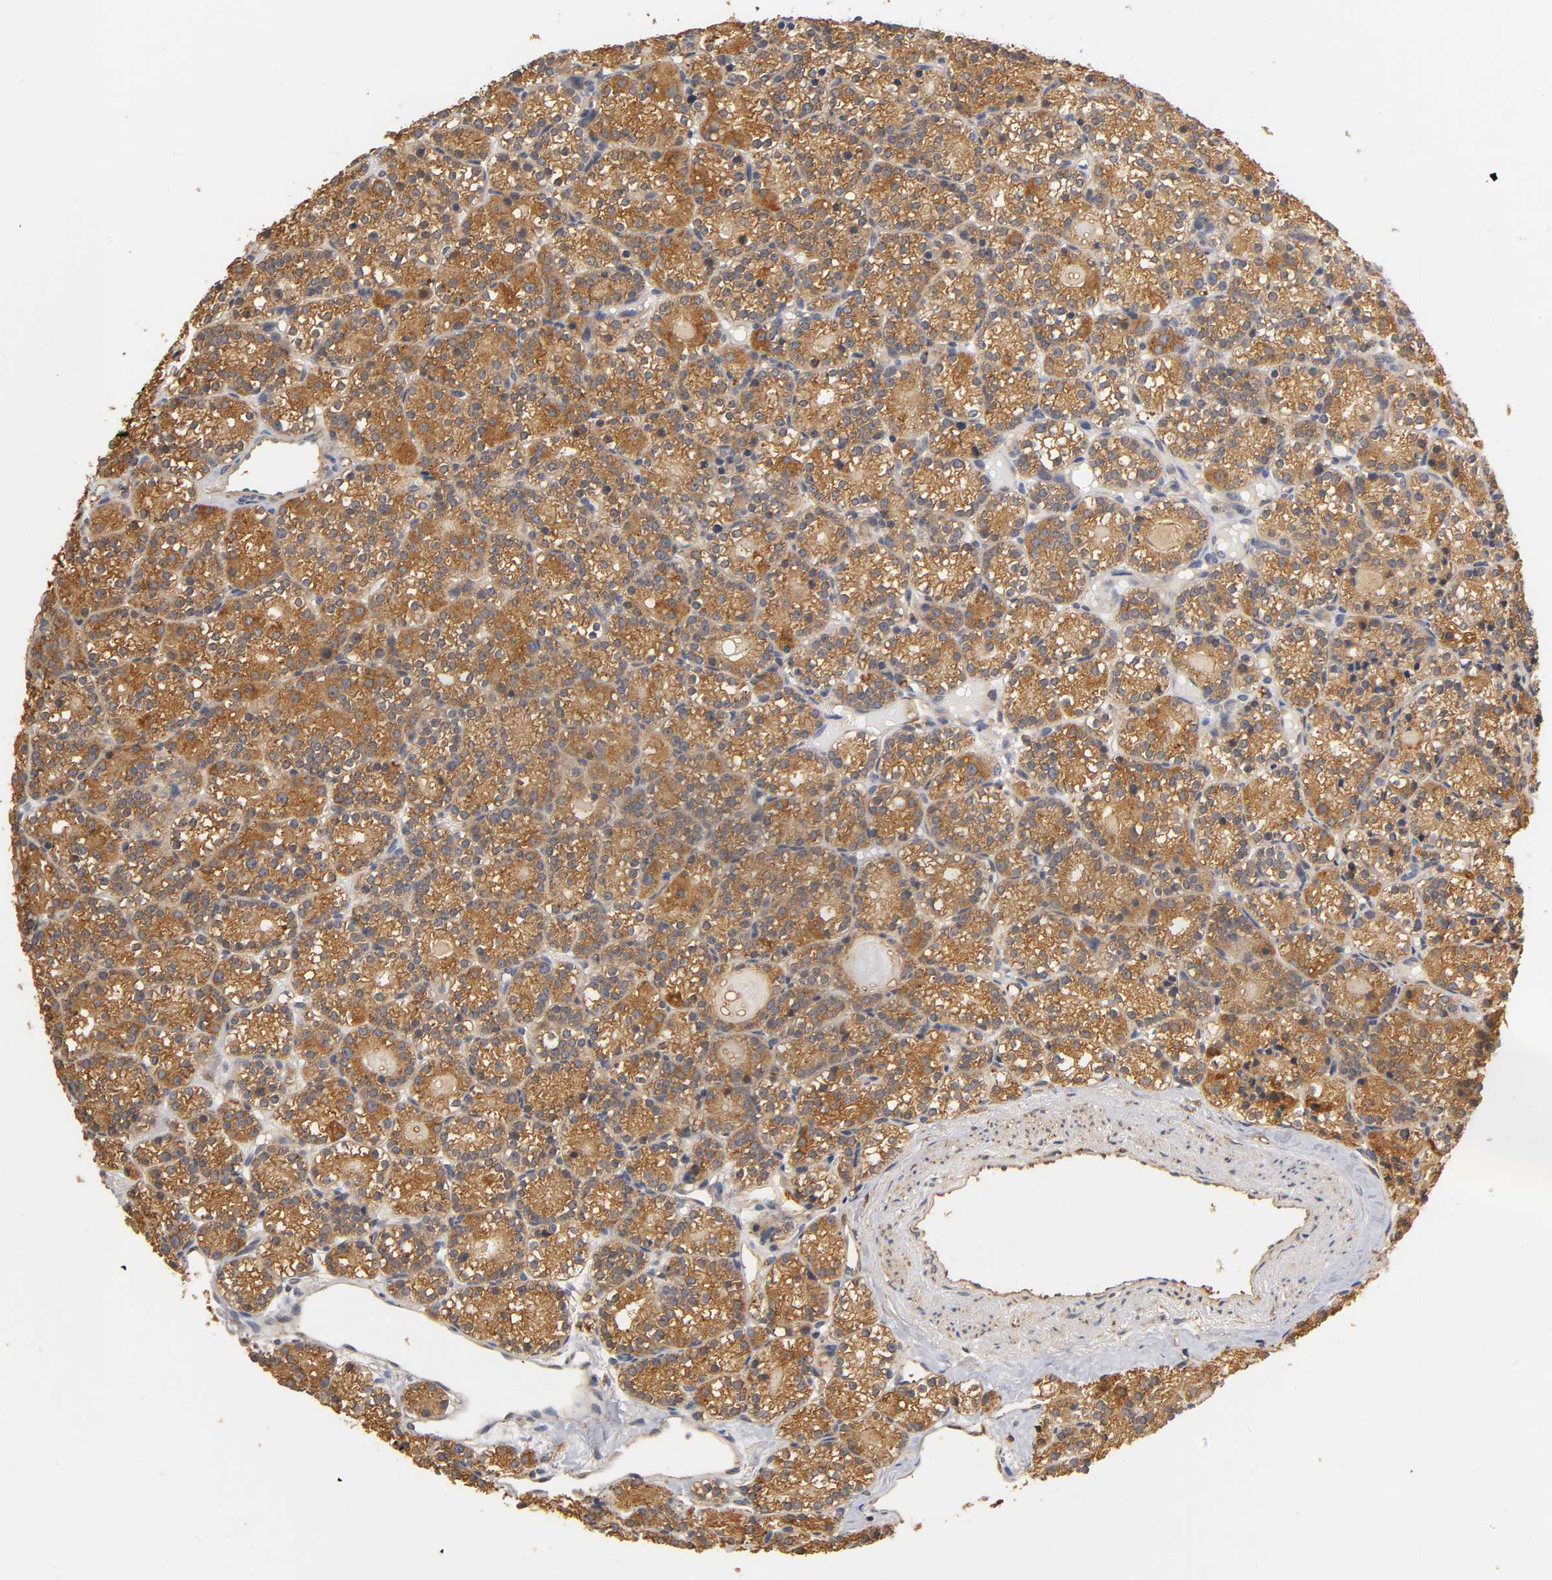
{"staining": {"intensity": "strong", "quantity": ">75%", "location": "cytoplasmic/membranous"}, "tissue": "parathyroid gland", "cell_type": "Glandular cells", "image_type": "normal", "snomed": [{"axis": "morphology", "description": "Normal tissue, NOS"}, {"axis": "topography", "description": "Parathyroid gland"}], "caption": "Protein analysis of benign parathyroid gland demonstrates strong cytoplasmic/membranous staining in approximately >75% of glandular cells.", "gene": "SCAP", "patient": {"sex": "female", "age": 64}}